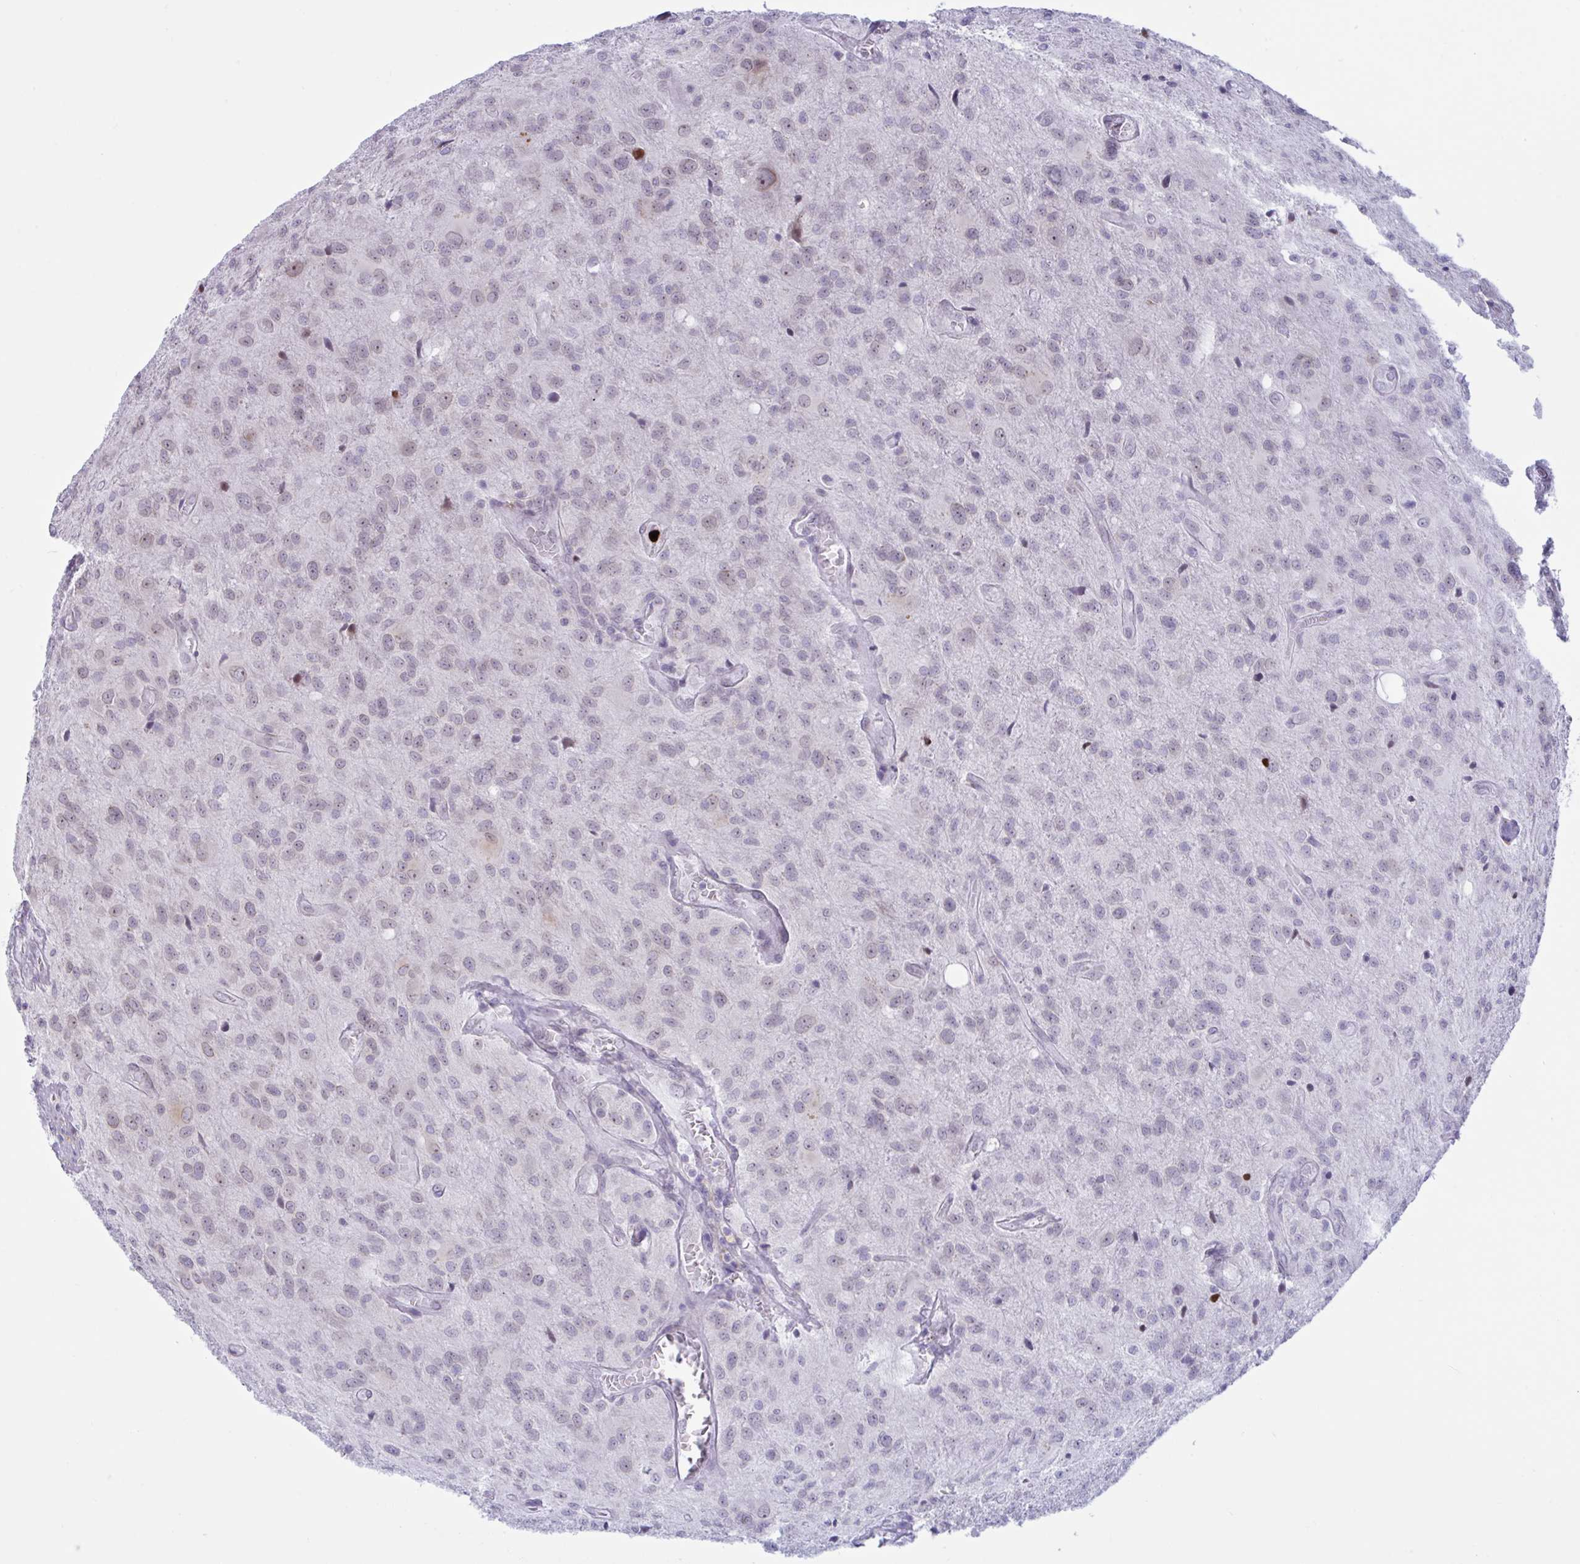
{"staining": {"intensity": "weak", "quantity": "<25%", "location": "nuclear"}, "tissue": "glioma", "cell_type": "Tumor cells", "image_type": "cancer", "snomed": [{"axis": "morphology", "description": "Glioma, malignant, Low grade"}, {"axis": "topography", "description": "Brain"}], "caption": "DAB (3,3'-diaminobenzidine) immunohistochemical staining of human glioma shows no significant expression in tumor cells.", "gene": "DOCK11", "patient": {"sex": "male", "age": 66}}